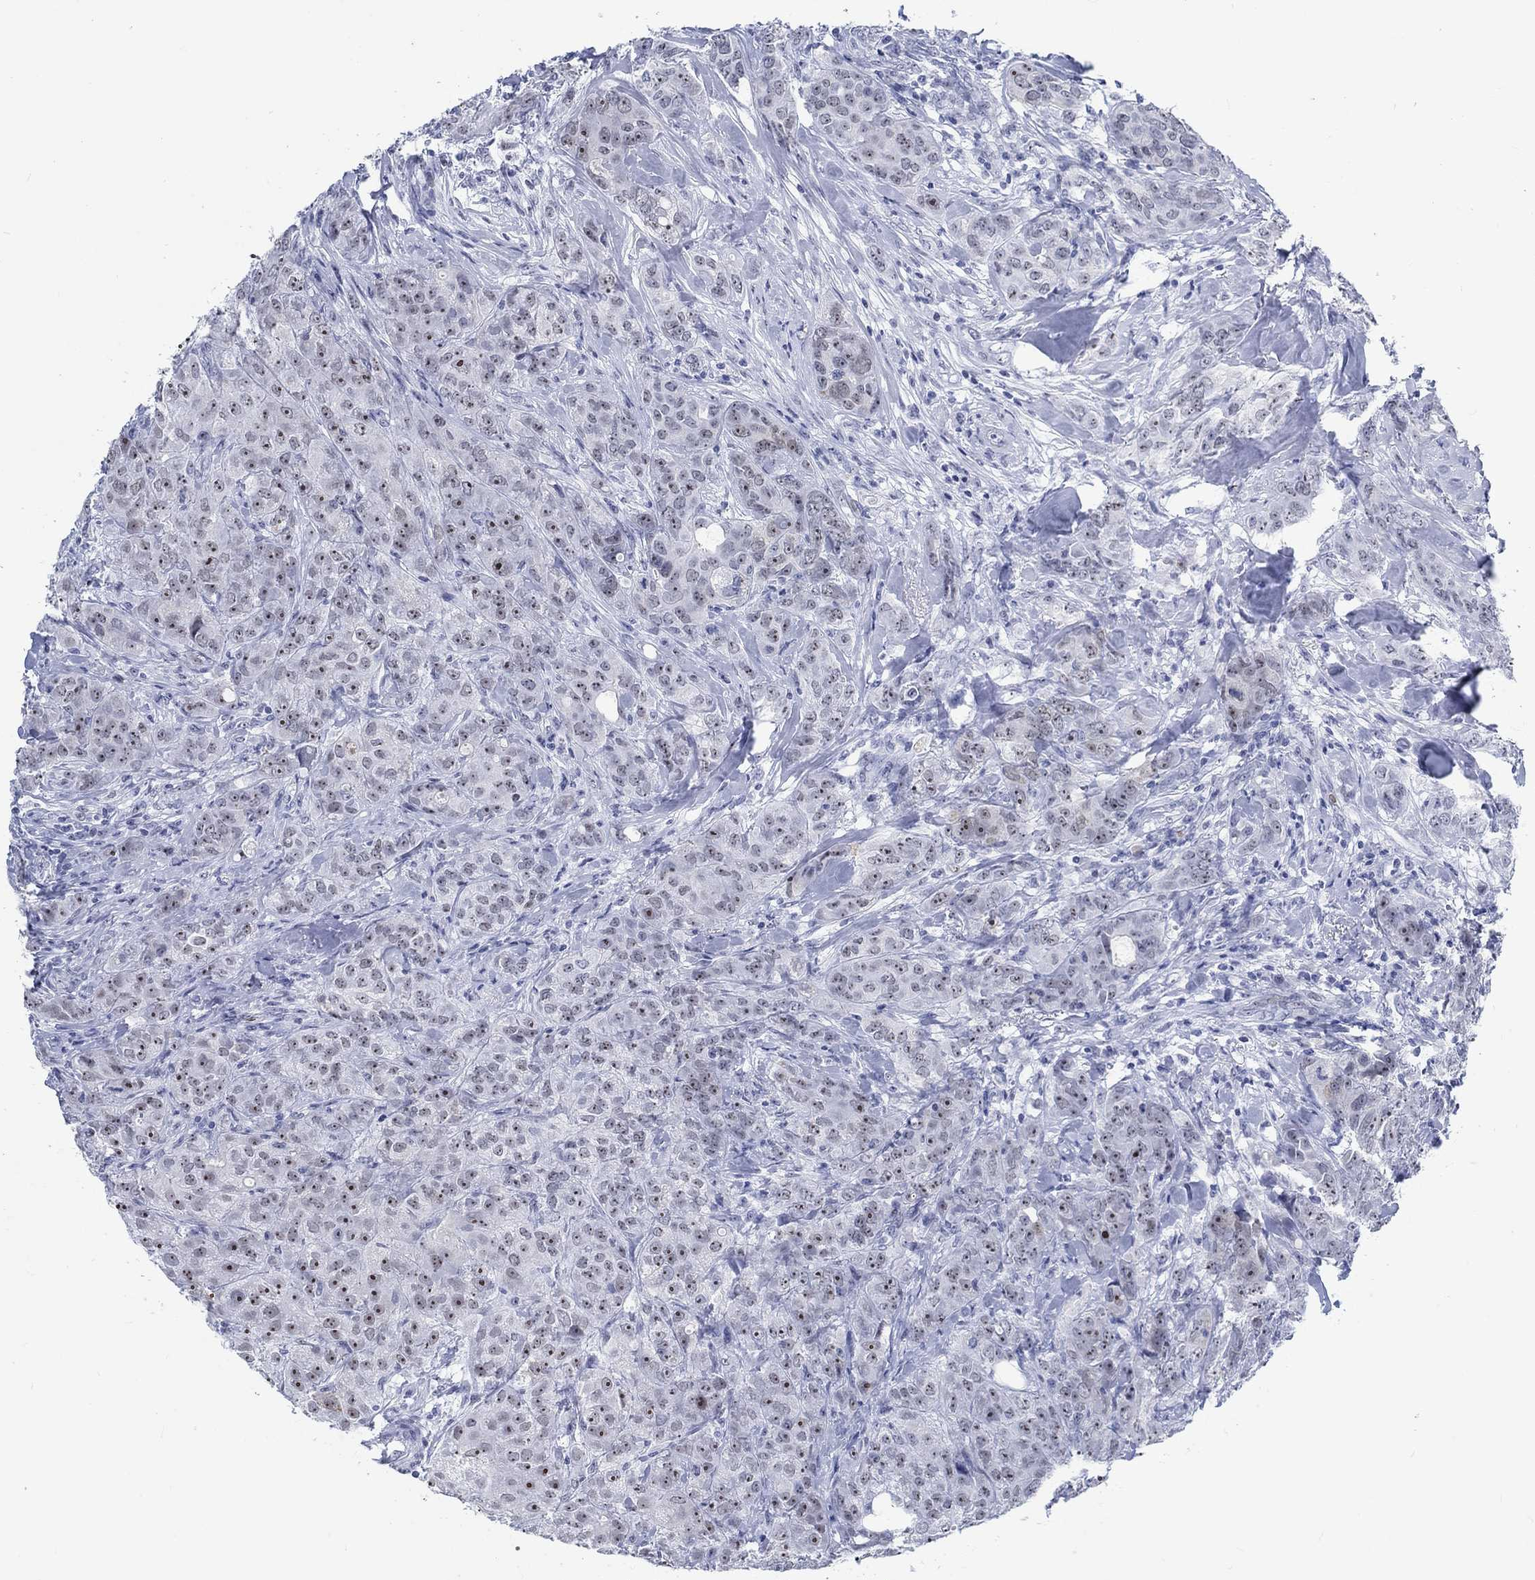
{"staining": {"intensity": "strong", "quantity": "25%-75%", "location": "nuclear"}, "tissue": "breast cancer", "cell_type": "Tumor cells", "image_type": "cancer", "snomed": [{"axis": "morphology", "description": "Duct carcinoma"}, {"axis": "topography", "description": "Breast"}], "caption": "Brown immunohistochemical staining in human breast cancer shows strong nuclear staining in about 25%-75% of tumor cells.", "gene": "ZNF446", "patient": {"sex": "female", "age": 43}}